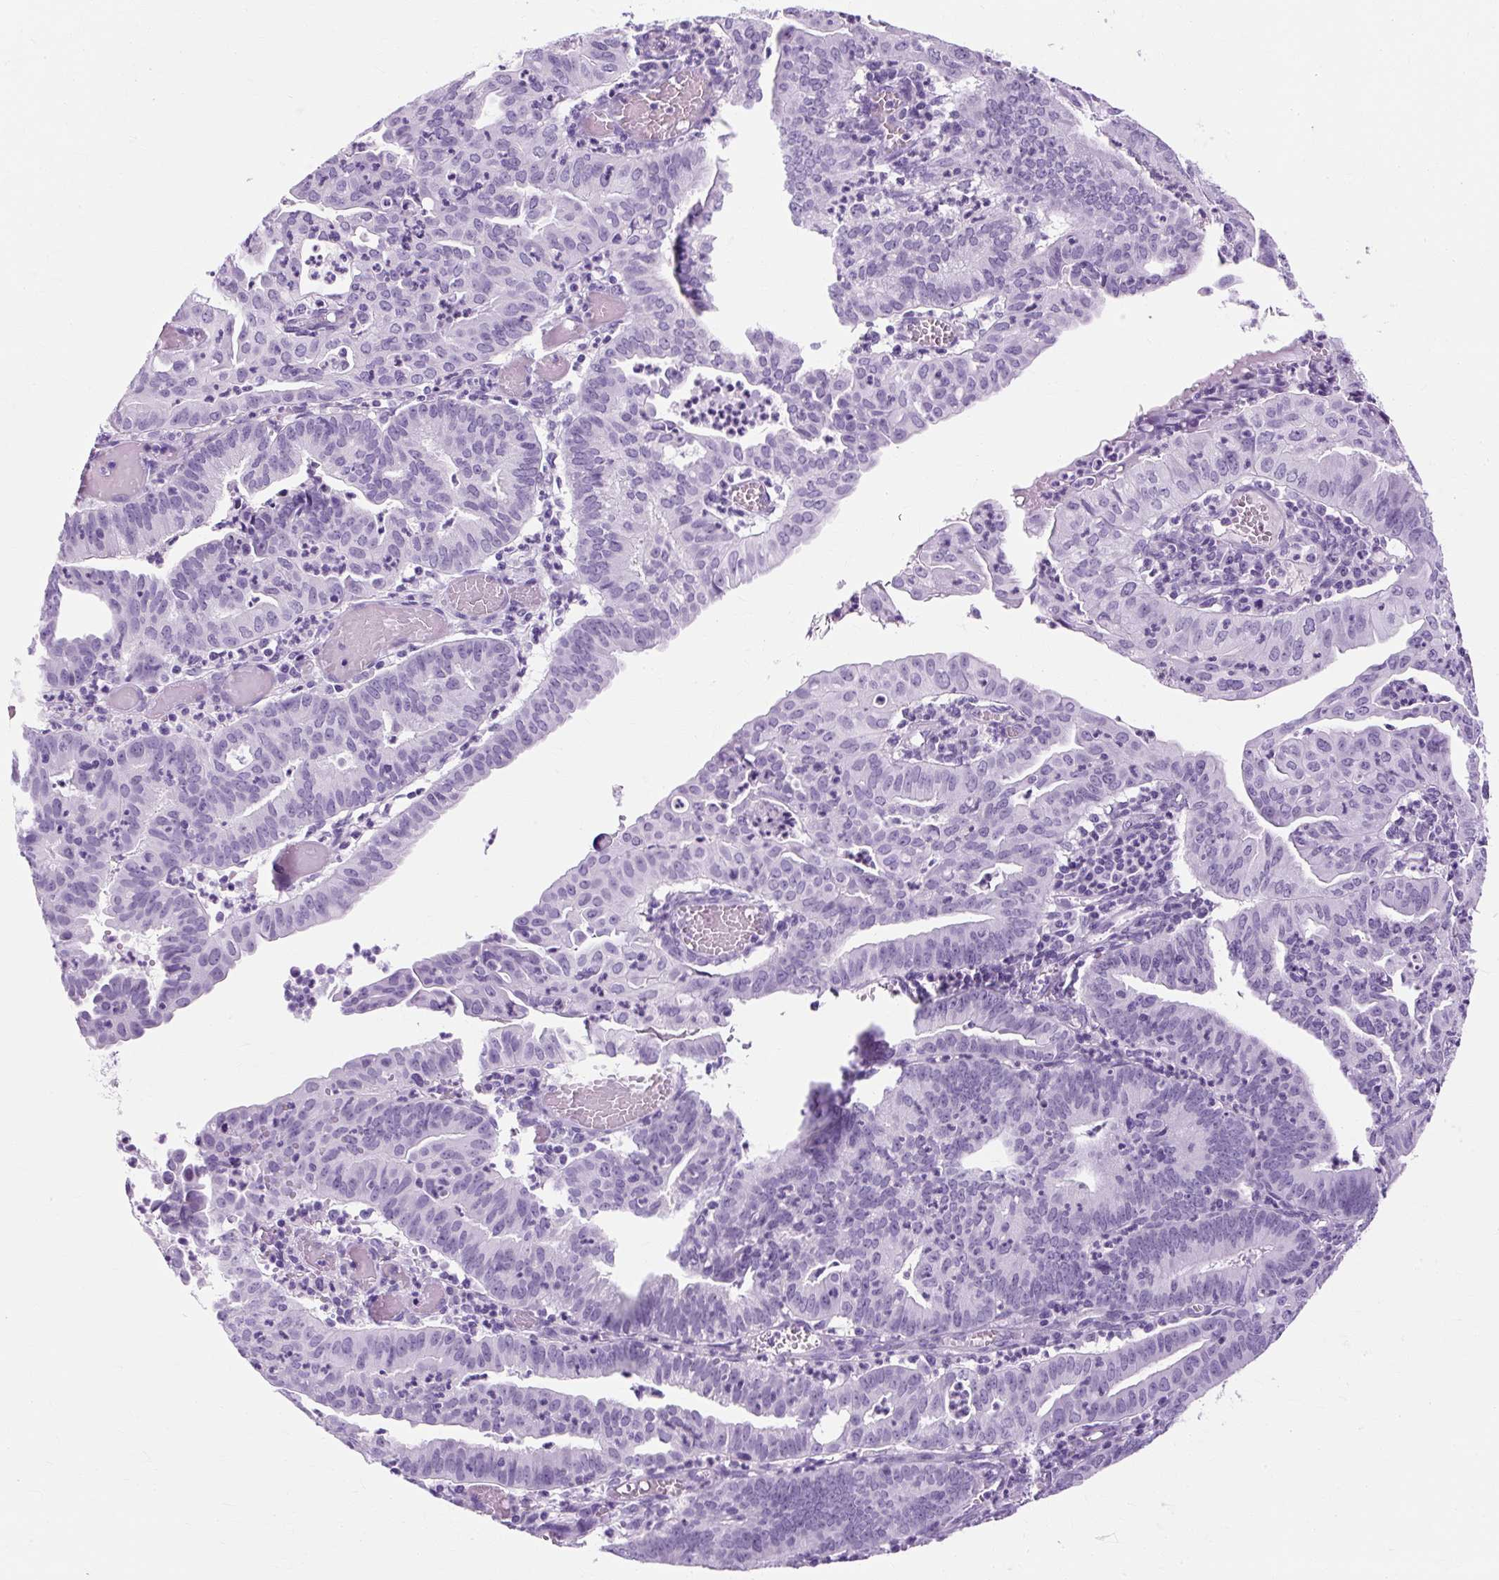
{"staining": {"intensity": "negative", "quantity": "none", "location": "none"}, "tissue": "endometrial cancer", "cell_type": "Tumor cells", "image_type": "cancer", "snomed": [{"axis": "morphology", "description": "Adenocarcinoma, NOS"}, {"axis": "topography", "description": "Endometrium"}], "caption": "Immunohistochemistry histopathology image of neoplastic tissue: endometrial cancer (adenocarcinoma) stained with DAB reveals no significant protein staining in tumor cells.", "gene": "RYBP", "patient": {"sex": "female", "age": 60}}